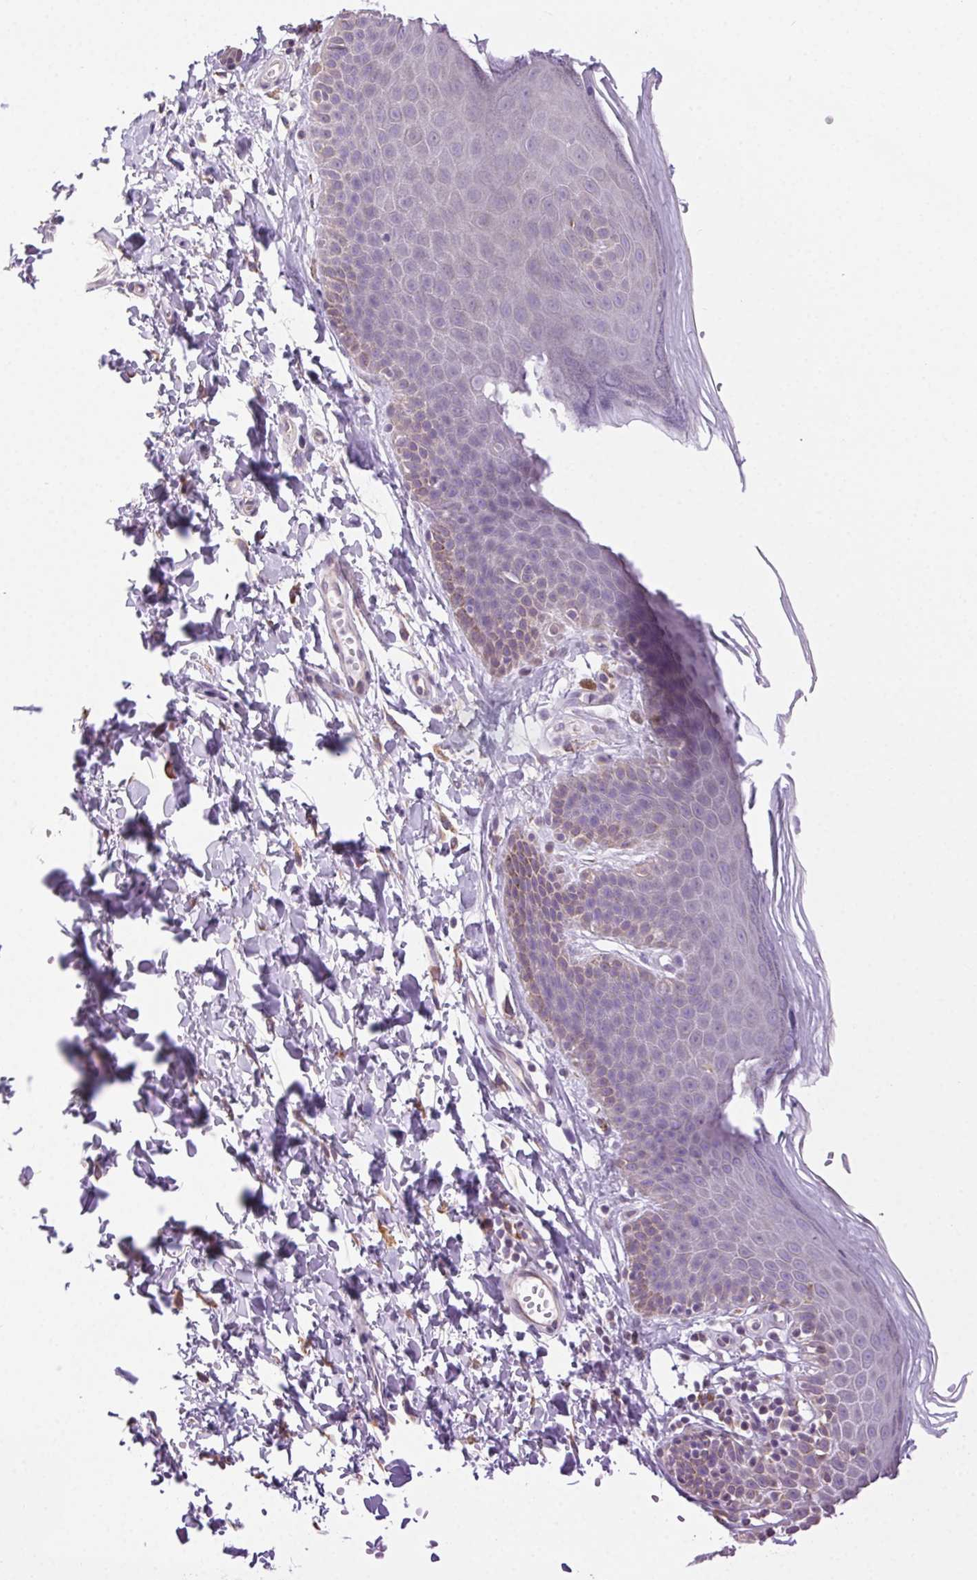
{"staining": {"intensity": "negative", "quantity": "none", "location": "none"}, "tissue": "skin", "cell_type": "Epidermal cells", "image_type": "normal", "snomed": [{"axis": "morphology", "description": "Normal tissue, NOS"}, {"axis": "topography", "description": "Anal"}], "caption": "Photomicrograph shows no significant protein expression in epidermal cells of normal skin. The staining was performed using DAB (3,3'-diaminobenzidine) to visualize the protein expression in brown, while the nuclei were stained in blue with hematoxylin (Magnification: 20x).", "gene": "SNX31", "patient": {"sex": "male", "age": 53}}